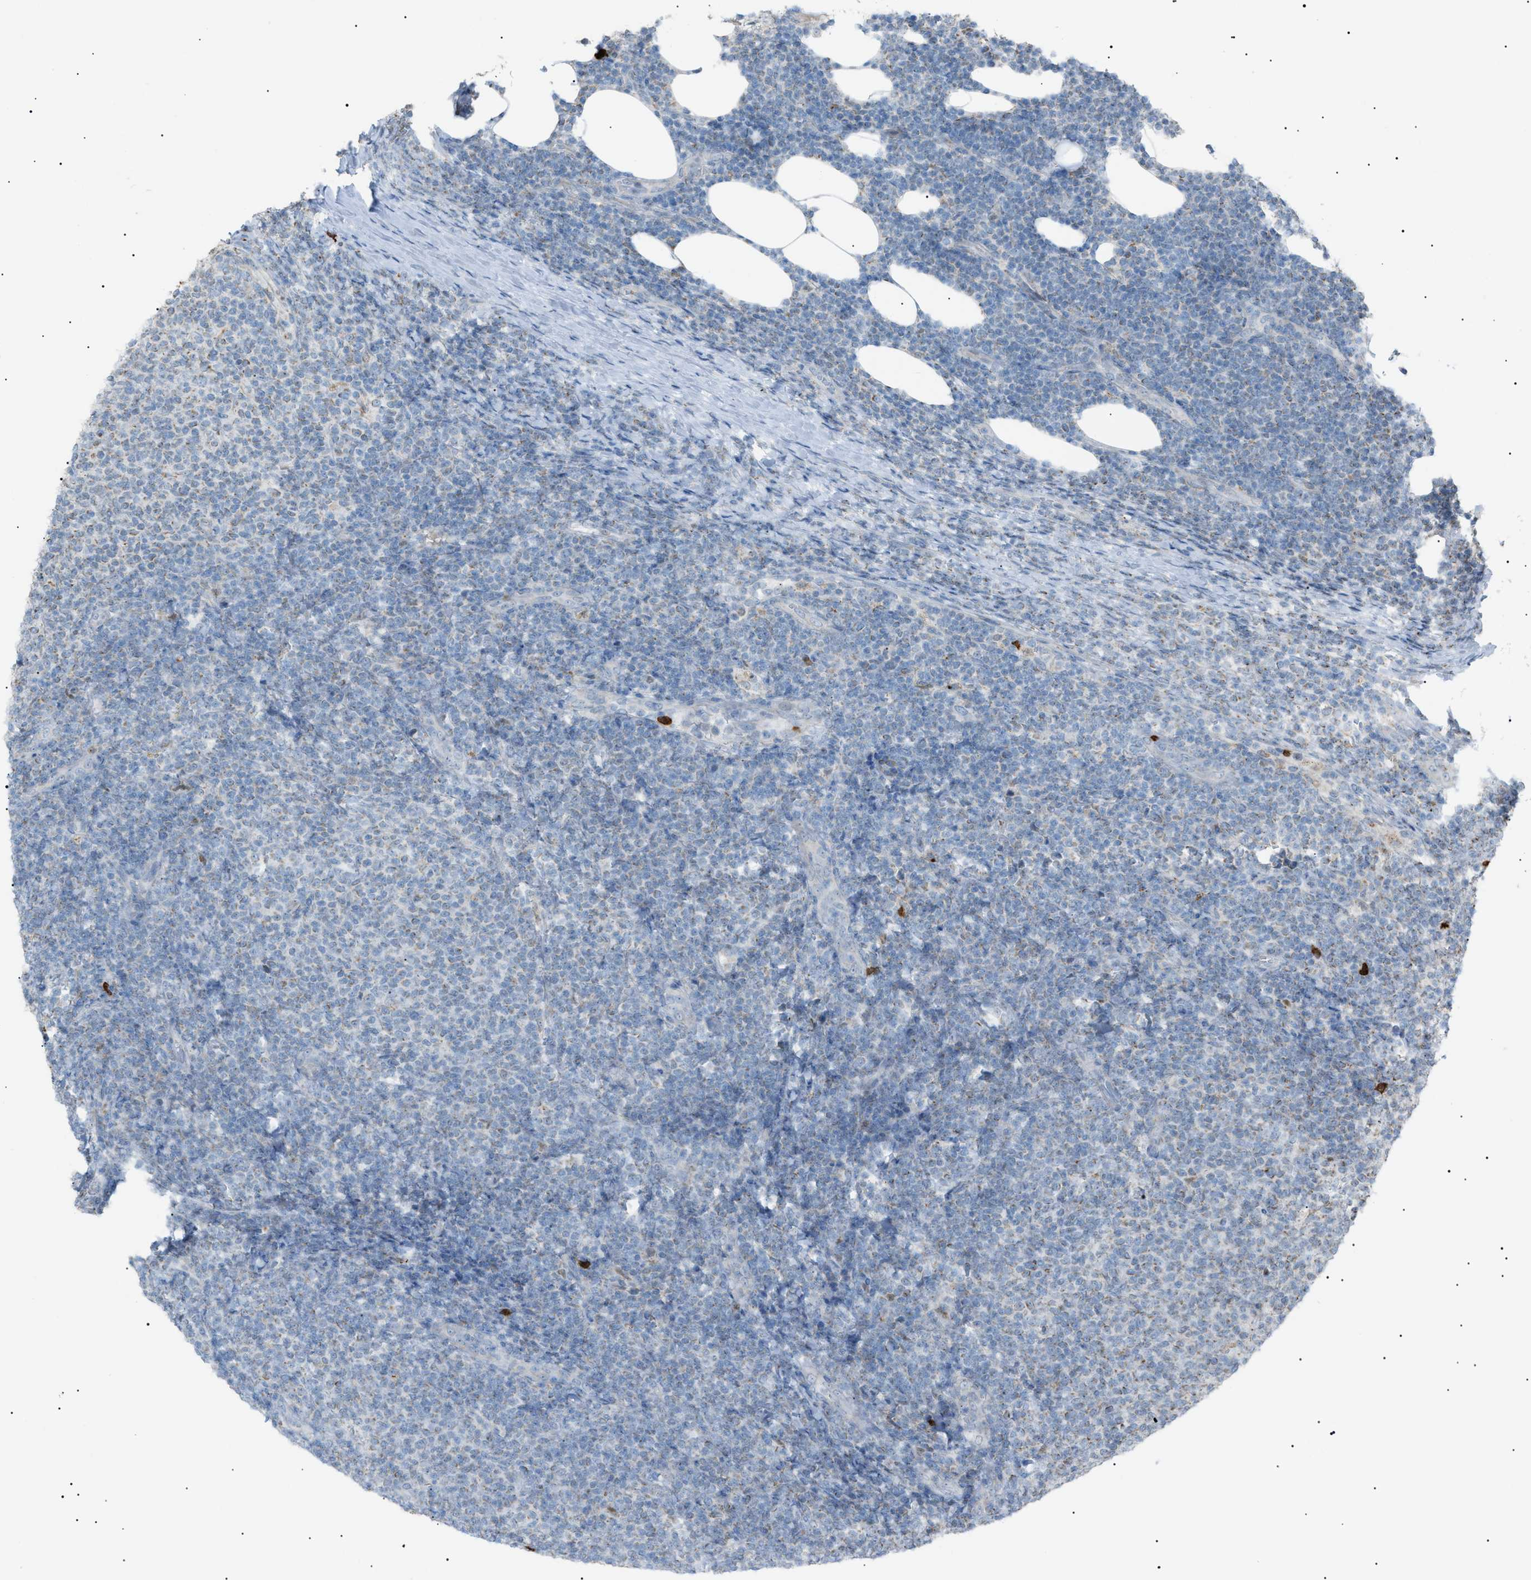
{"staining": {"intensity": "negative", "quantity": "none", "location": "none"}, "tissue": "lymphoma", "cell_type": "Tumor cells", "image_type": "cancer", "snomed": [{"axis": "morphology", "description": "Malignant lymphoma, non-Hodgkin's type, Low grade"}, {"axis": "topography", "description": "Lymph node"}], "caption": "Low-grade malignant lymphoma, non-Hodgkin's type was stained to show a protein in brown. There is no significant staining in tumor cells. Nuclei are stained in blue.", "gene": "ZNF516", "patient": {"sex": "male", "age": 66}}